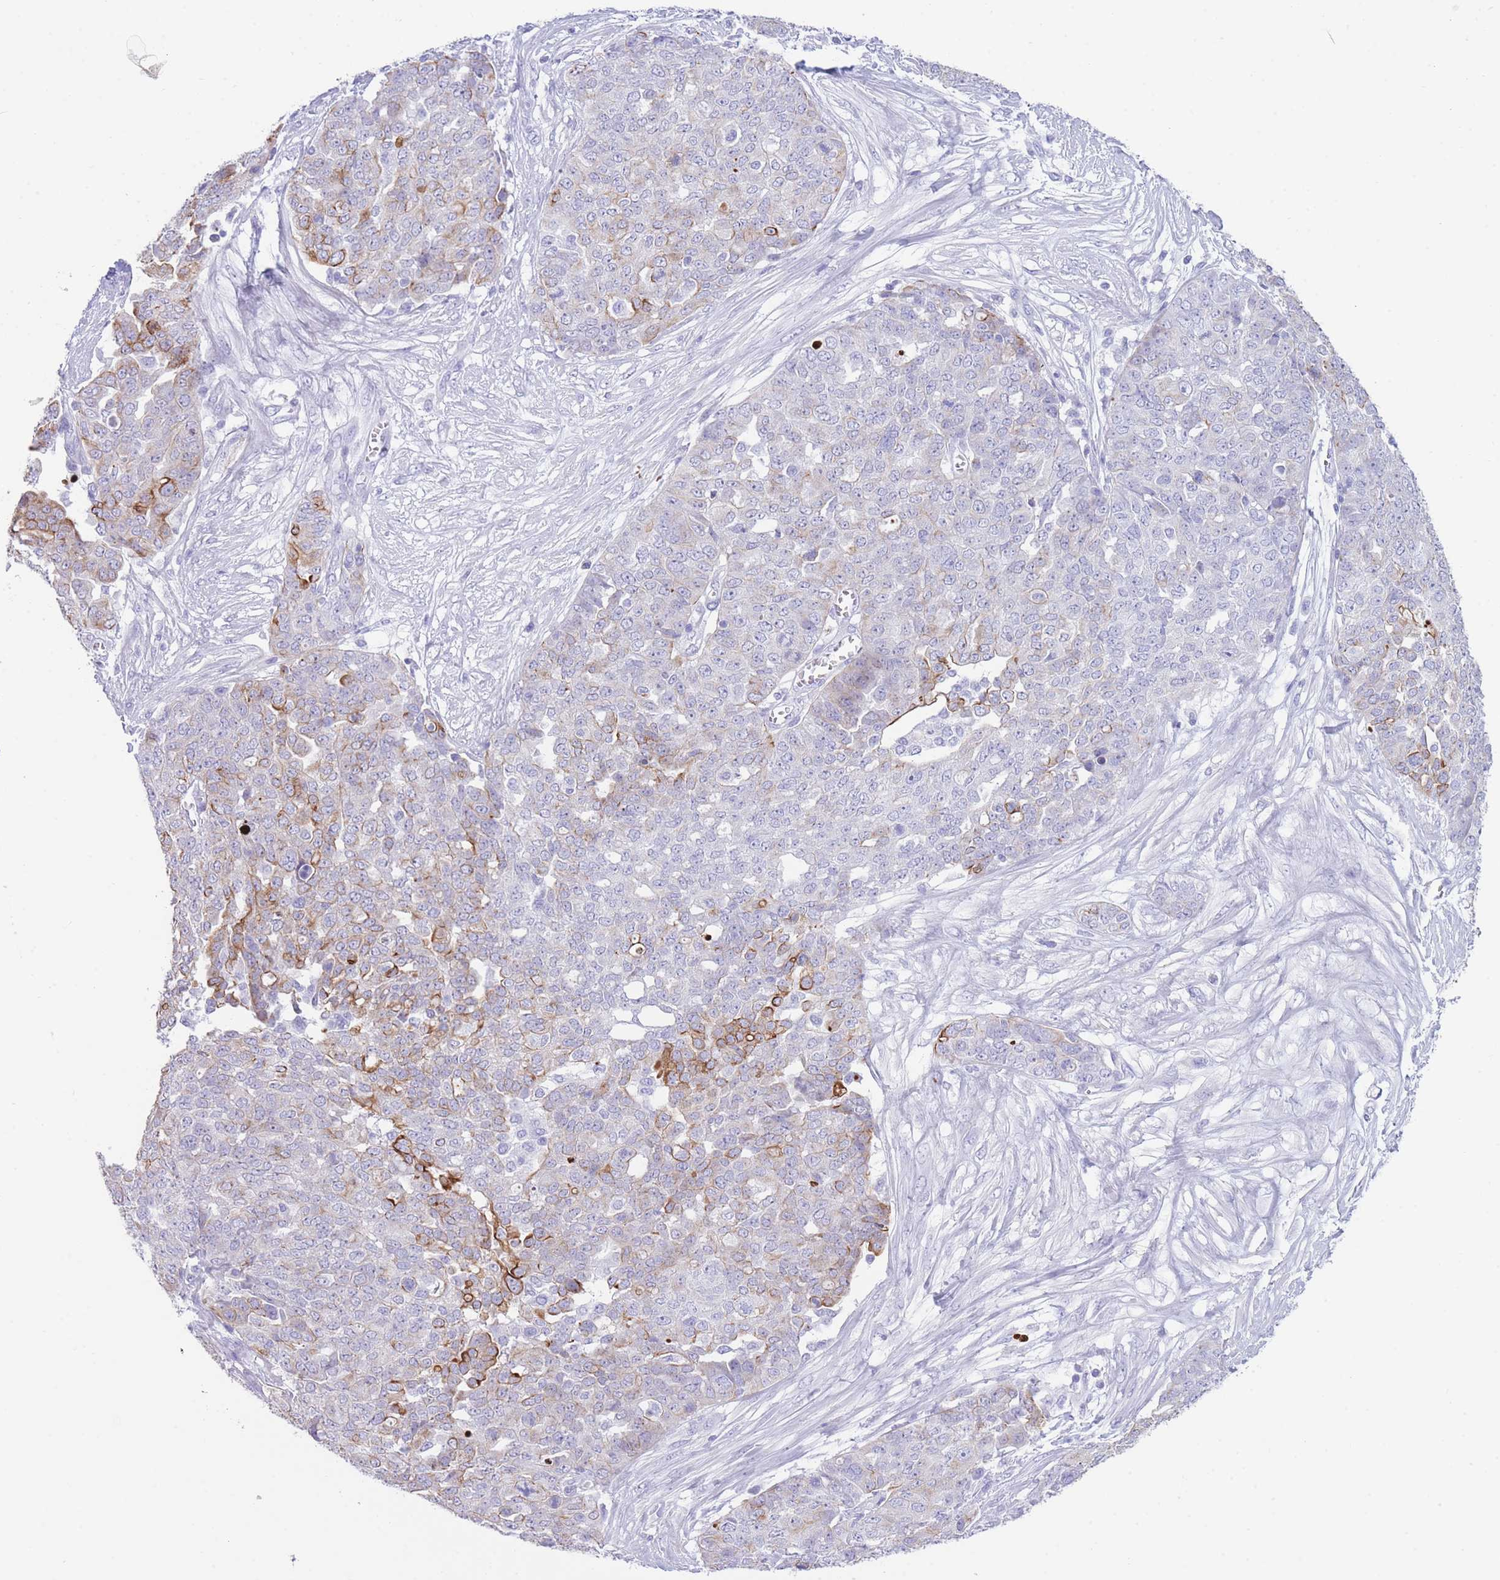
{"staining": {"intensity": "moderate", "quantity": "<25%", "location": "cytoplasmic/membranous"}, "tissue": "ovarian cancer", "cell_type": "Tumor cells", "image_type": "cancer", "snomed": [{"axis": "morphology", "description": "Cystadenocarcinoma, serous, NOS"}, {"axis": "topography", "description": "Soft tissue"}, {"axis": "topography", "description": "Ovary"}], "caption": "A photomicrograph showing moderate cytoplasmic/membranous staining in about <25% of tumor cells in ovarian cancer (serous cystadenocarcinoma), as visualized by brown immunohistochemical staining.", "gene": "VWA8", "patient": {"sex": "female", "age": 57}}